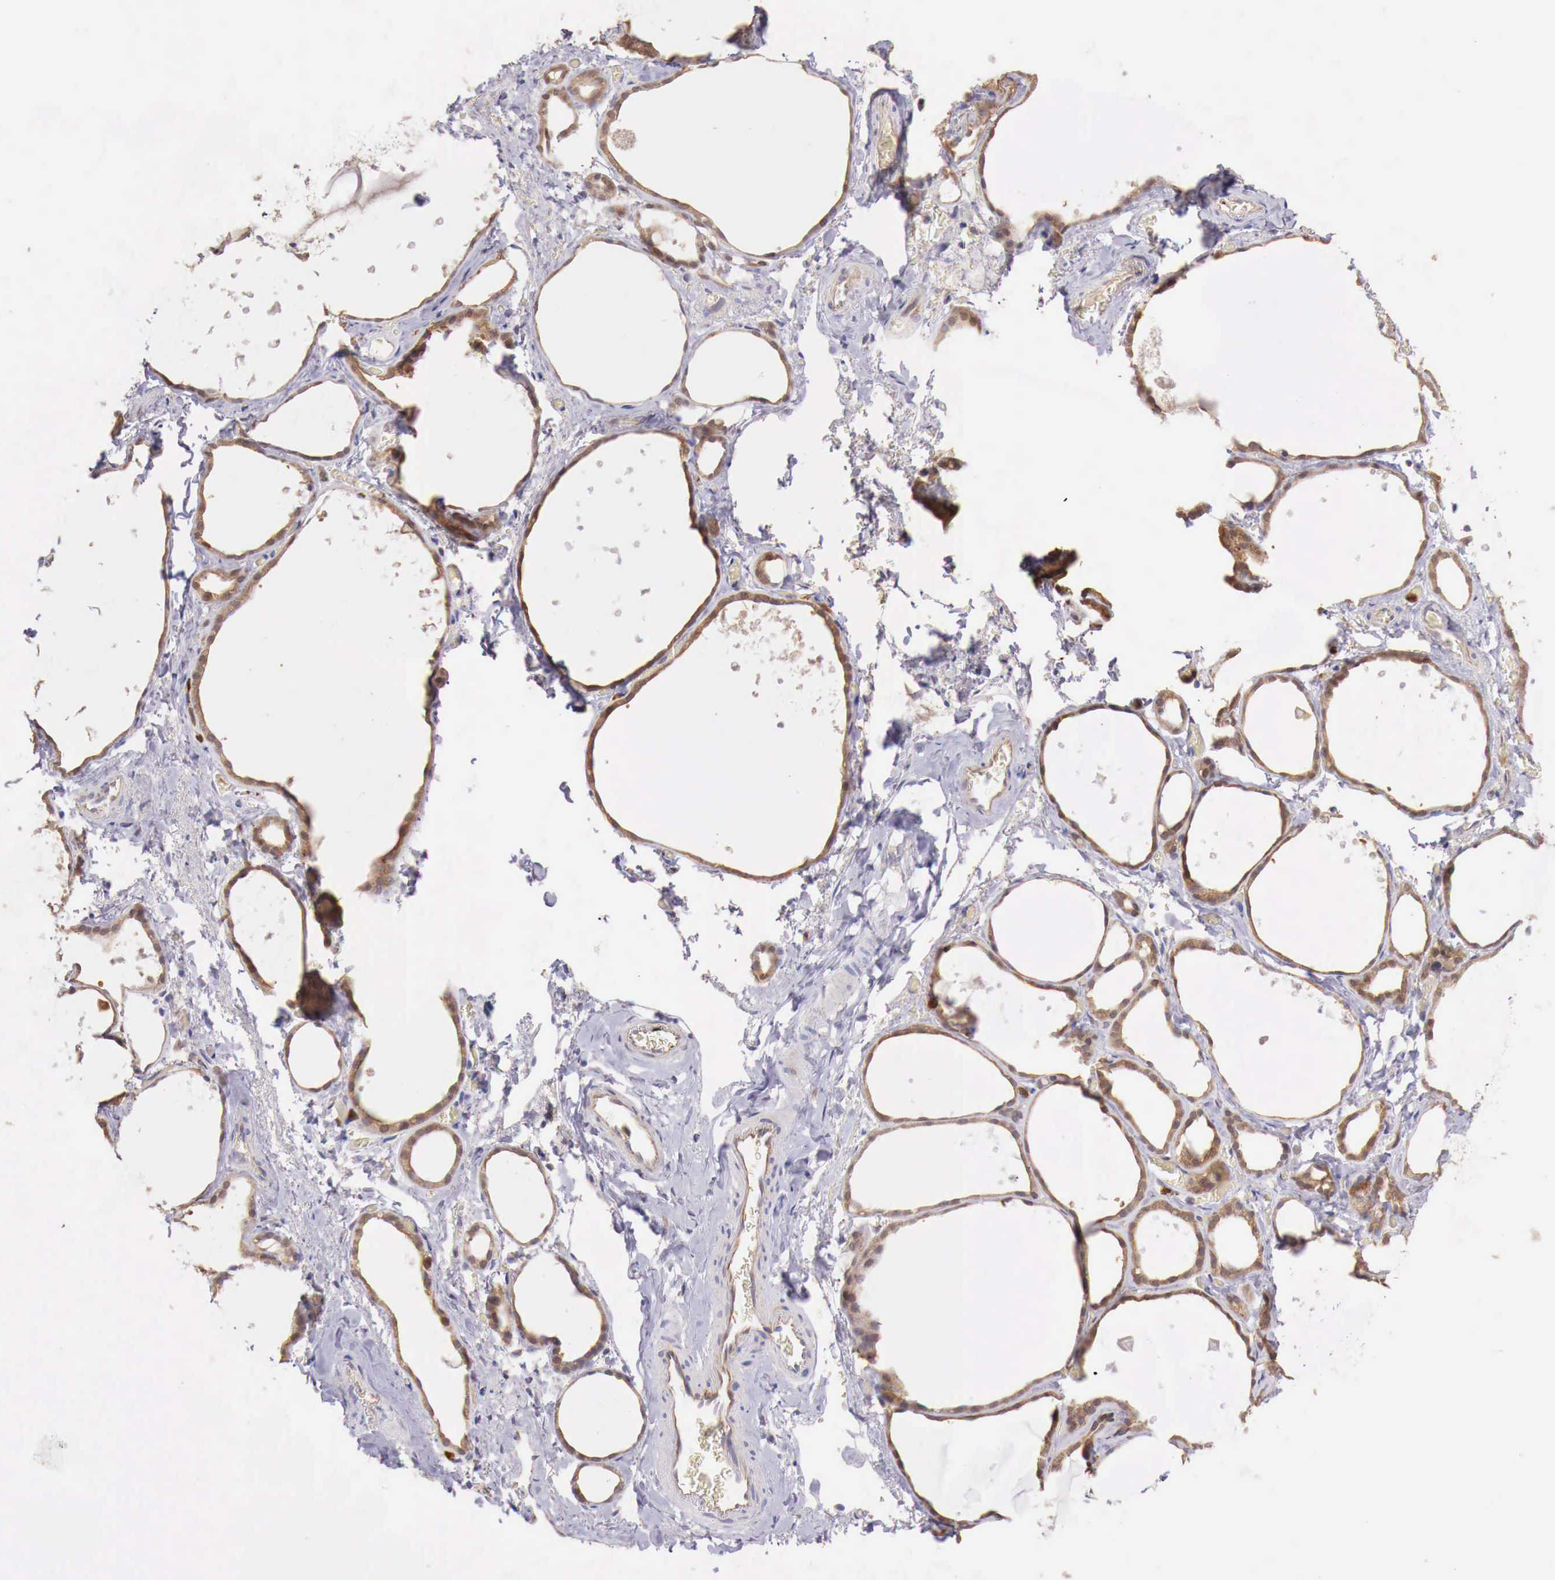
{"staining": {"intensity": "moderate", "quantity": ">75%", "location": "cytoplasmic/membranous"}, "tissue": "thyroid gland", "cell_type": "Glandular cells", "image_type": "normal", "snomed": [{"axis": "morphology", "description": "Normal tissue, NOS"}, {"axis": "topography", "description": "Thyroid gland"}], "caption": "Moderate cytoplasmic/membranous positivity for a protein is appreciated in approximately >75% of glandular cells of unremarkable thyroid gland using immunohistochemistry (IHC).", "gene": "GAB2", "patient": {"sex": "male", "age": 76}}